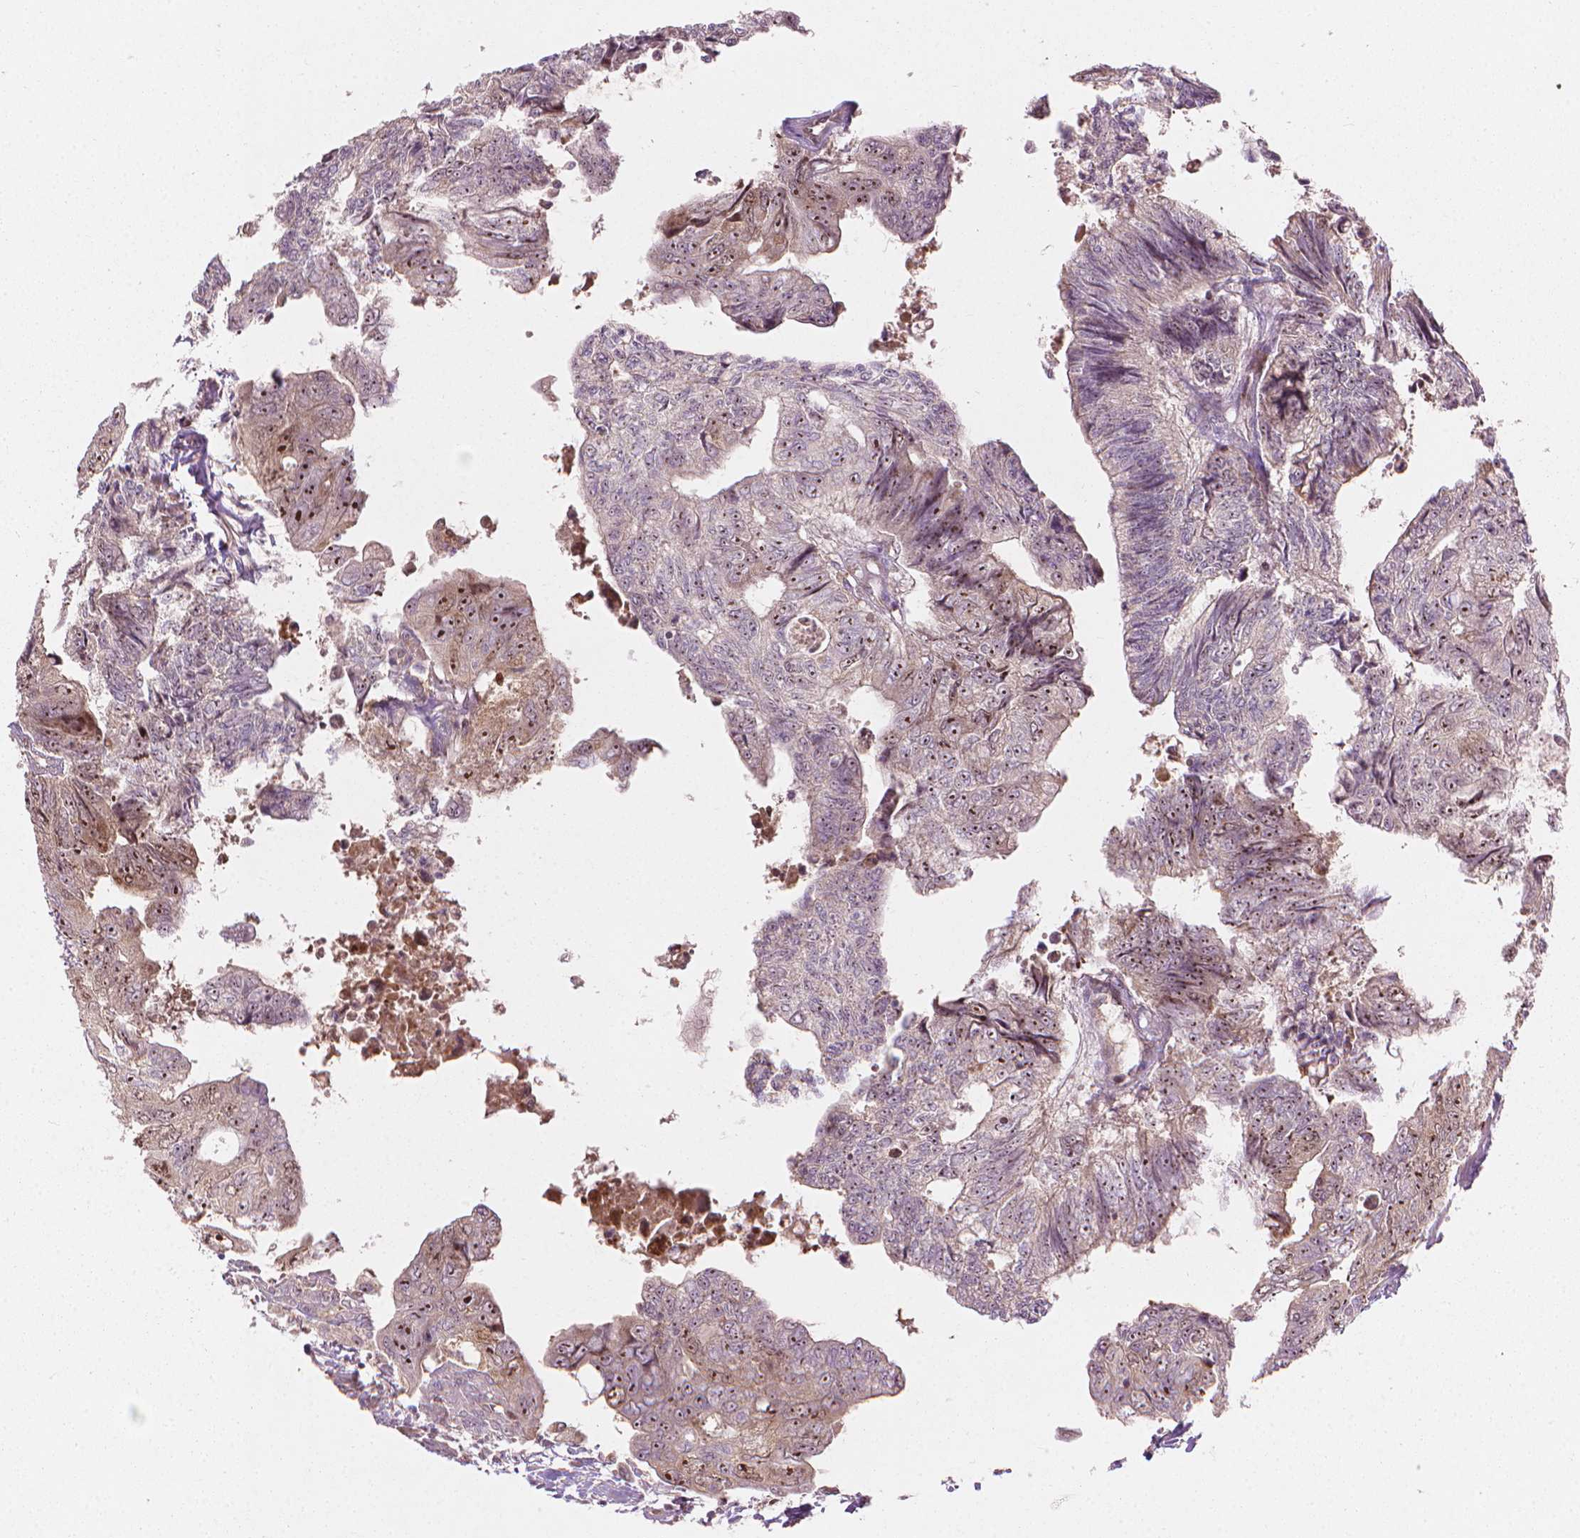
{"staining": {"intensity": "moderate", "quantity": "25%-75%", "location": "nuclear"}, "tissue": "colorectal cancer", "cell_type": "Tumor cells", "image_type": "cancer", "snomed": [{"axis": "morphology", "description": "Adenocarcinoma, NOS"}, {"axis": "topography", "description": "Colon"}], "caption": "Immunohistochemical staining of colorectal adenocarcinoma exhibits medium levels of moderate nuclear protein staining in about 25%-75% of tumor cells.", "gene": "SMC2", "patient": {"sex": "male", "age": 57}}